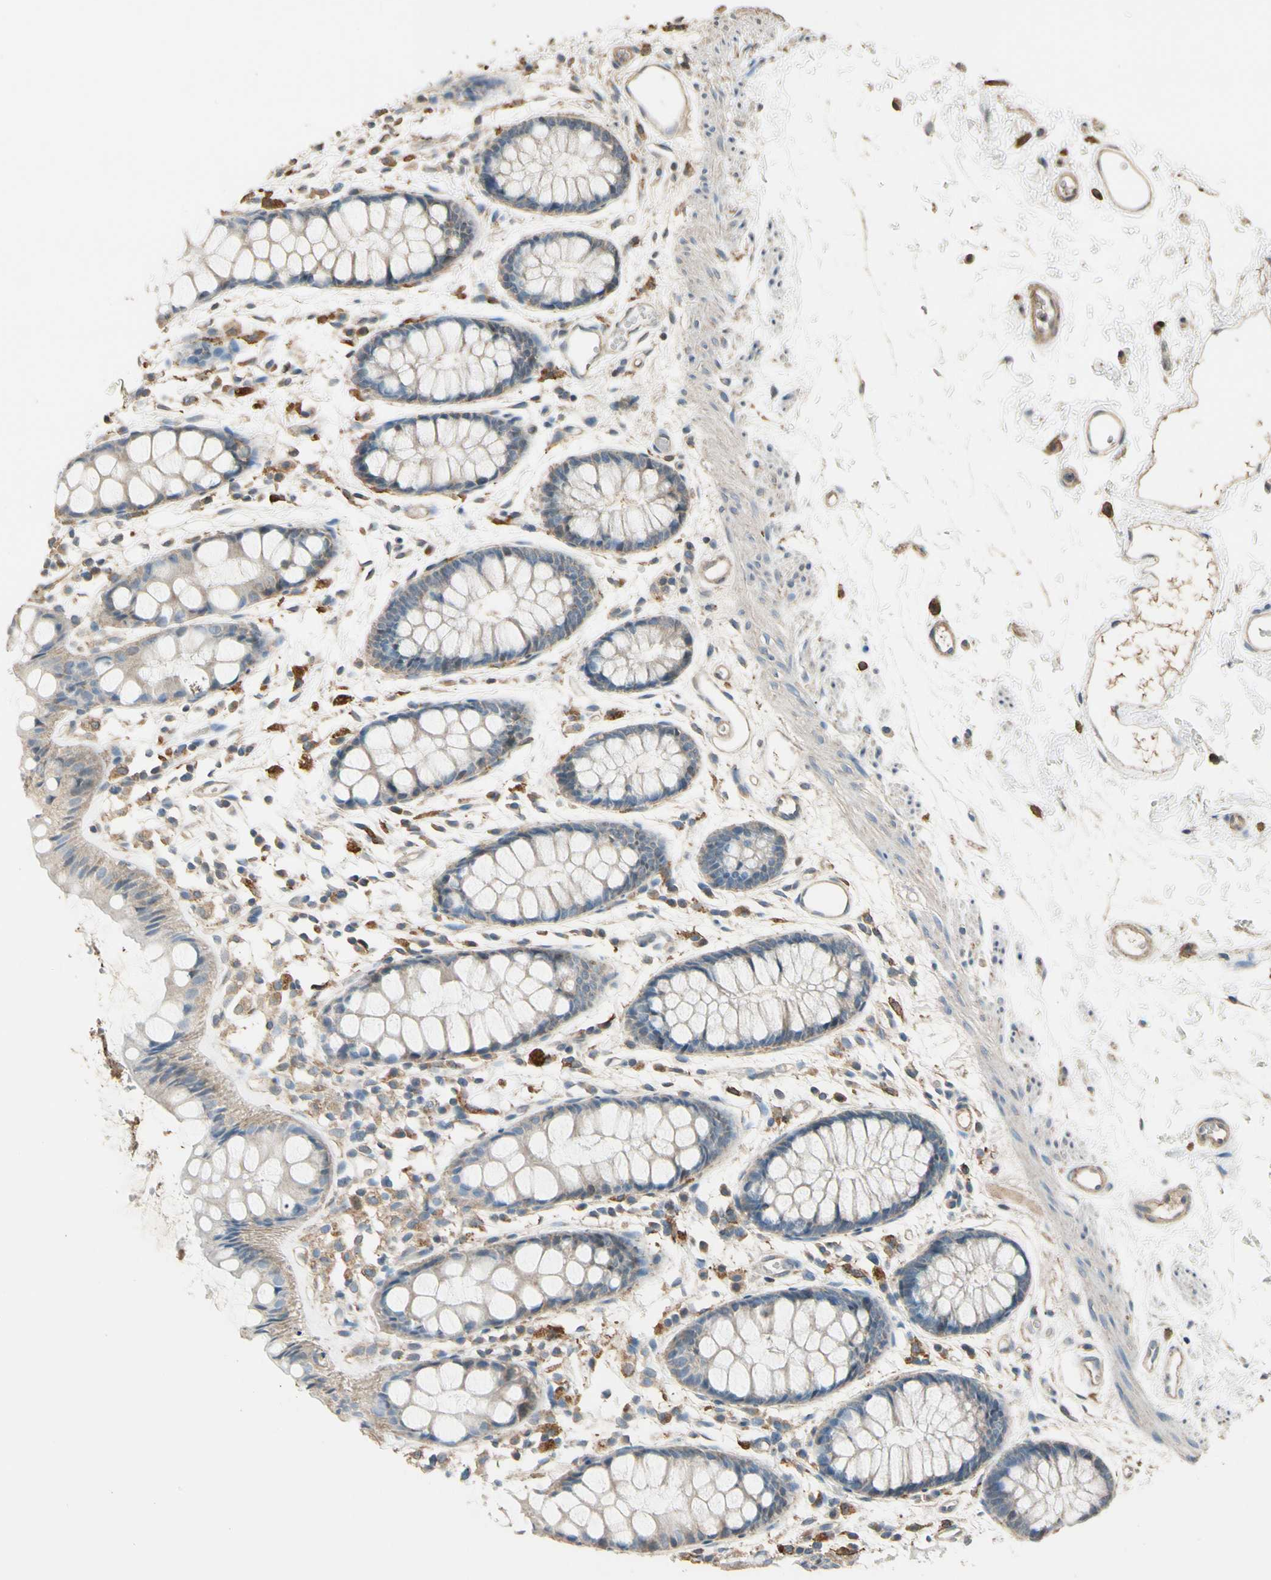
{"staining": {"intensity": "weak", "quantity": ">75%", "location": "cytoplasmic/membranous"}, "tissue": "rectum", "cell_type": "Glandular cells", "image_type": "normal", "snomed": [{"axis": "morphology", "description": "Normal tissue, NOS"}, {"axis": "topography", "description": "Rectum"}], "caption": "IHC micrograph of benign human rectum stained for a protein (brown), which shows low levels of weak cytoplasmic/membranous staining in approximately >75% of glandular cells.", "gene": "CDH6", "patient": {"sex": "female", "age": 66}}